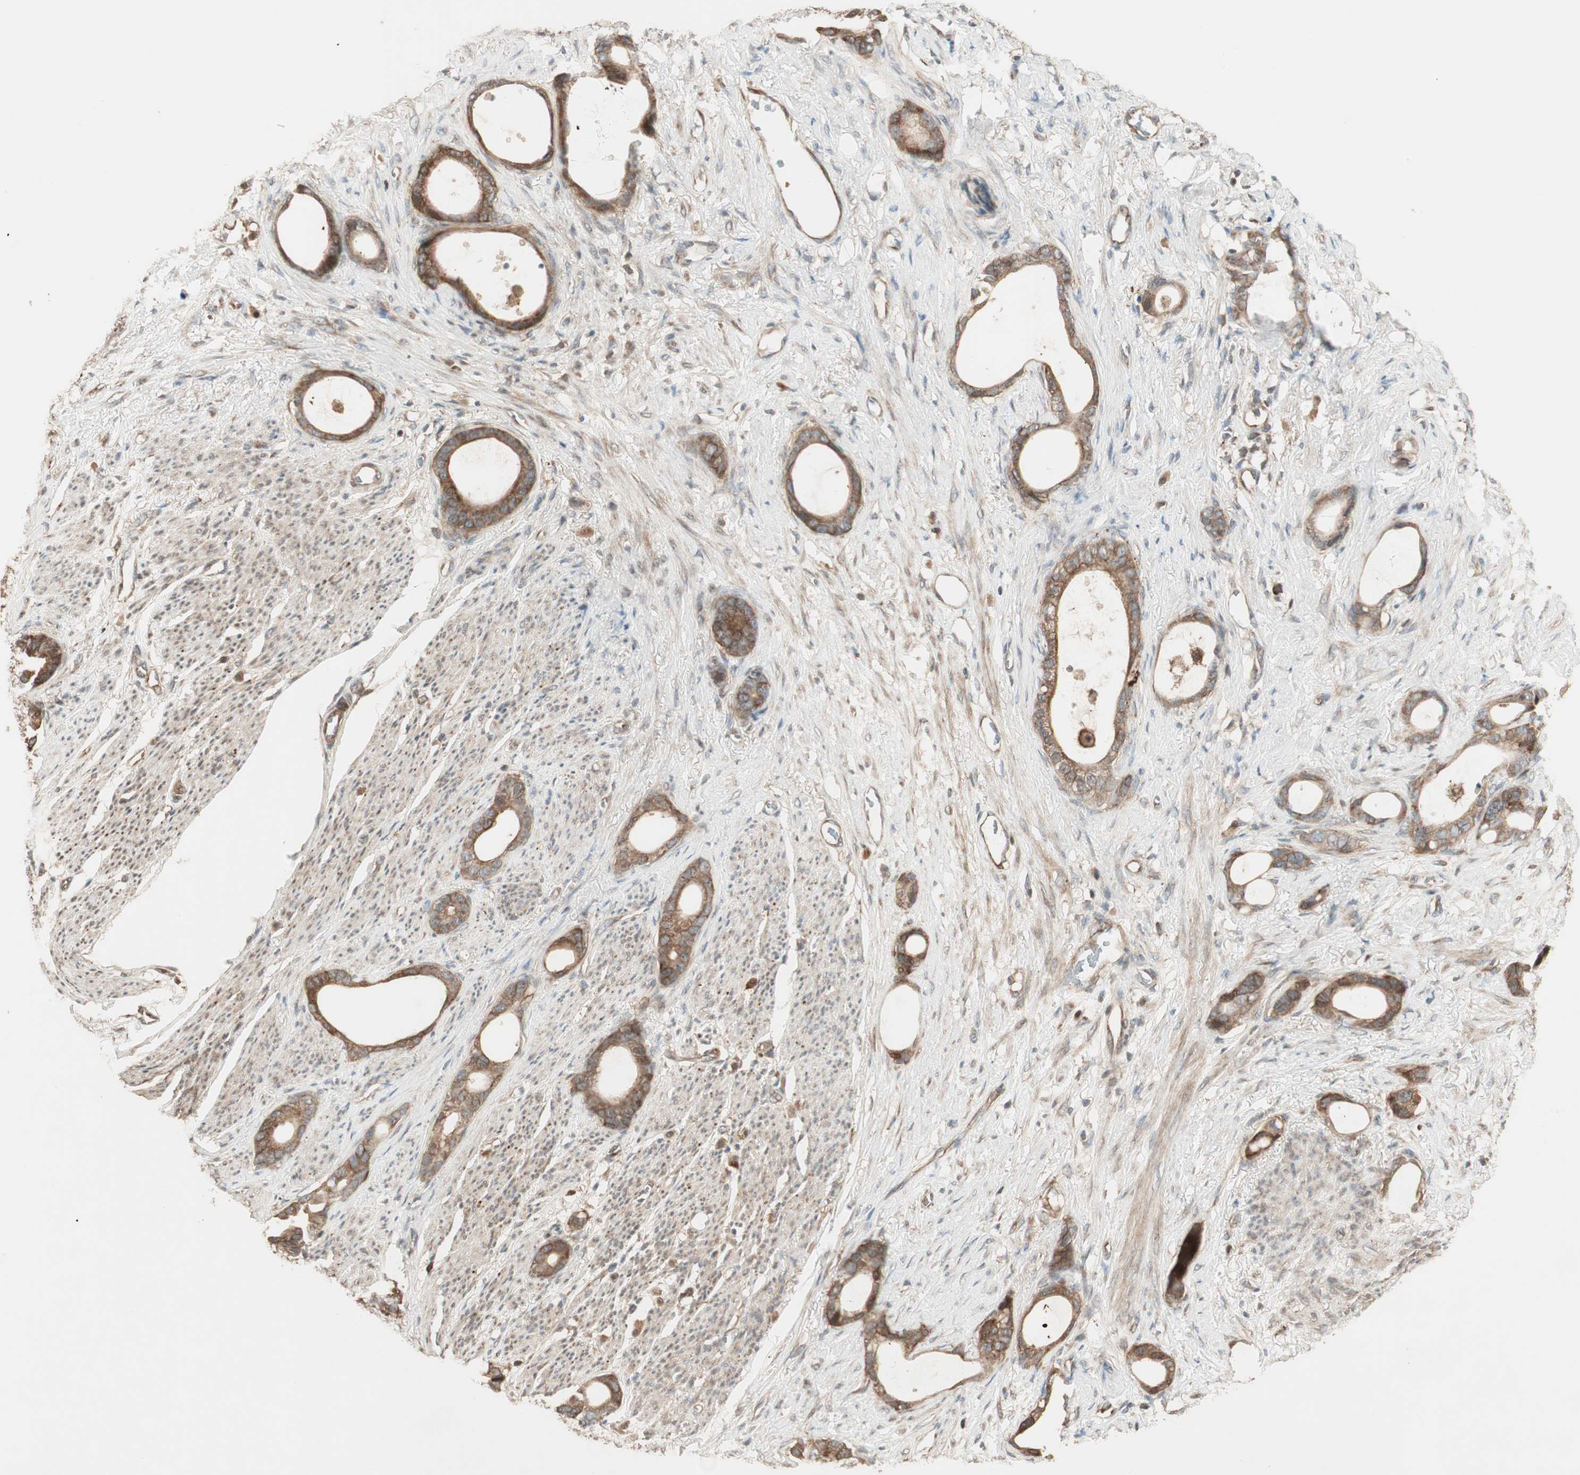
{"staining": {"intensity": "moderate", "quantity": ">75%", "location": "cytoplasmic/membranous"}, "tissue": "stomach cancer", "cell_type": "Tumor cells", "image_type": "cancer", "snomed": [{"axis": "morphology", "description": "Adenocarcinoma, NOS"}, {"axis": "topography", "description": "Stomach"}], "caption": "The image demonstrates a brown stain indicating the presence of a protein in the cytoplasmic/membranous of tumor cells in adenocarcinoma (stomach).", "gene": "CNOT4", "patient": {"sex": "female", "age": 75}}